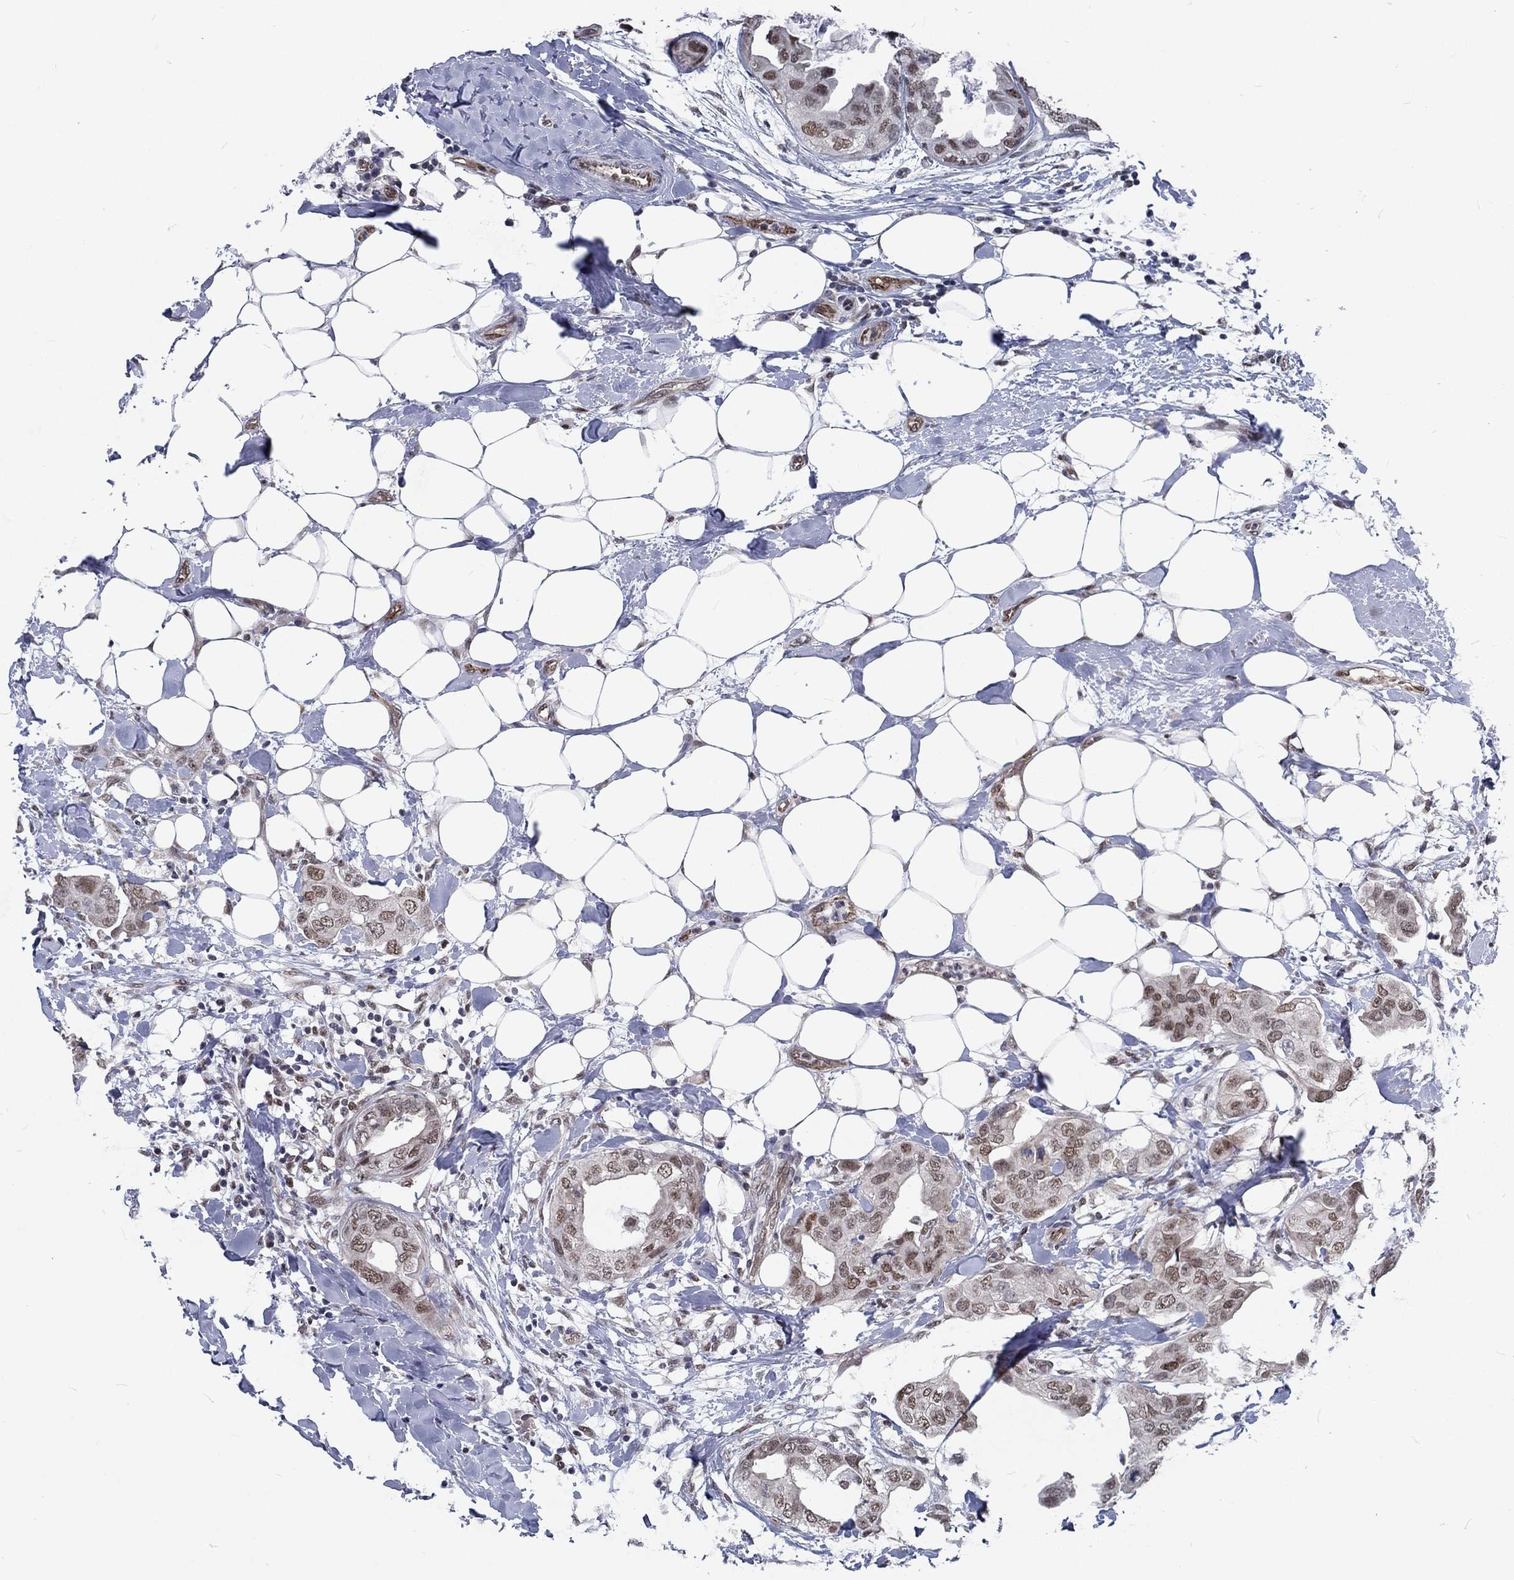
{"staining": {"intensity": "negative", "quantity": "none", "location": "none"}, "tissue": "breast cancer", "cell_type": "Tumor cells", "image_type": "cancer", "snomed": [{"axis": "morphology", "description": "Normal tissue, NOS"}, {"axis": "morphology", "description": "Duct carcinoma"}, {"axis": "topography", "description": "Breast"}], "caption": "A high-resolution micrograph shows immunohistochemistry (IHC) staining of infiltrating ductal carcinoma (breast), which exhibits no significant expression in tumor cells.", "gene": "ZBED1", "patient": {"sex": "female", "age": 40}}